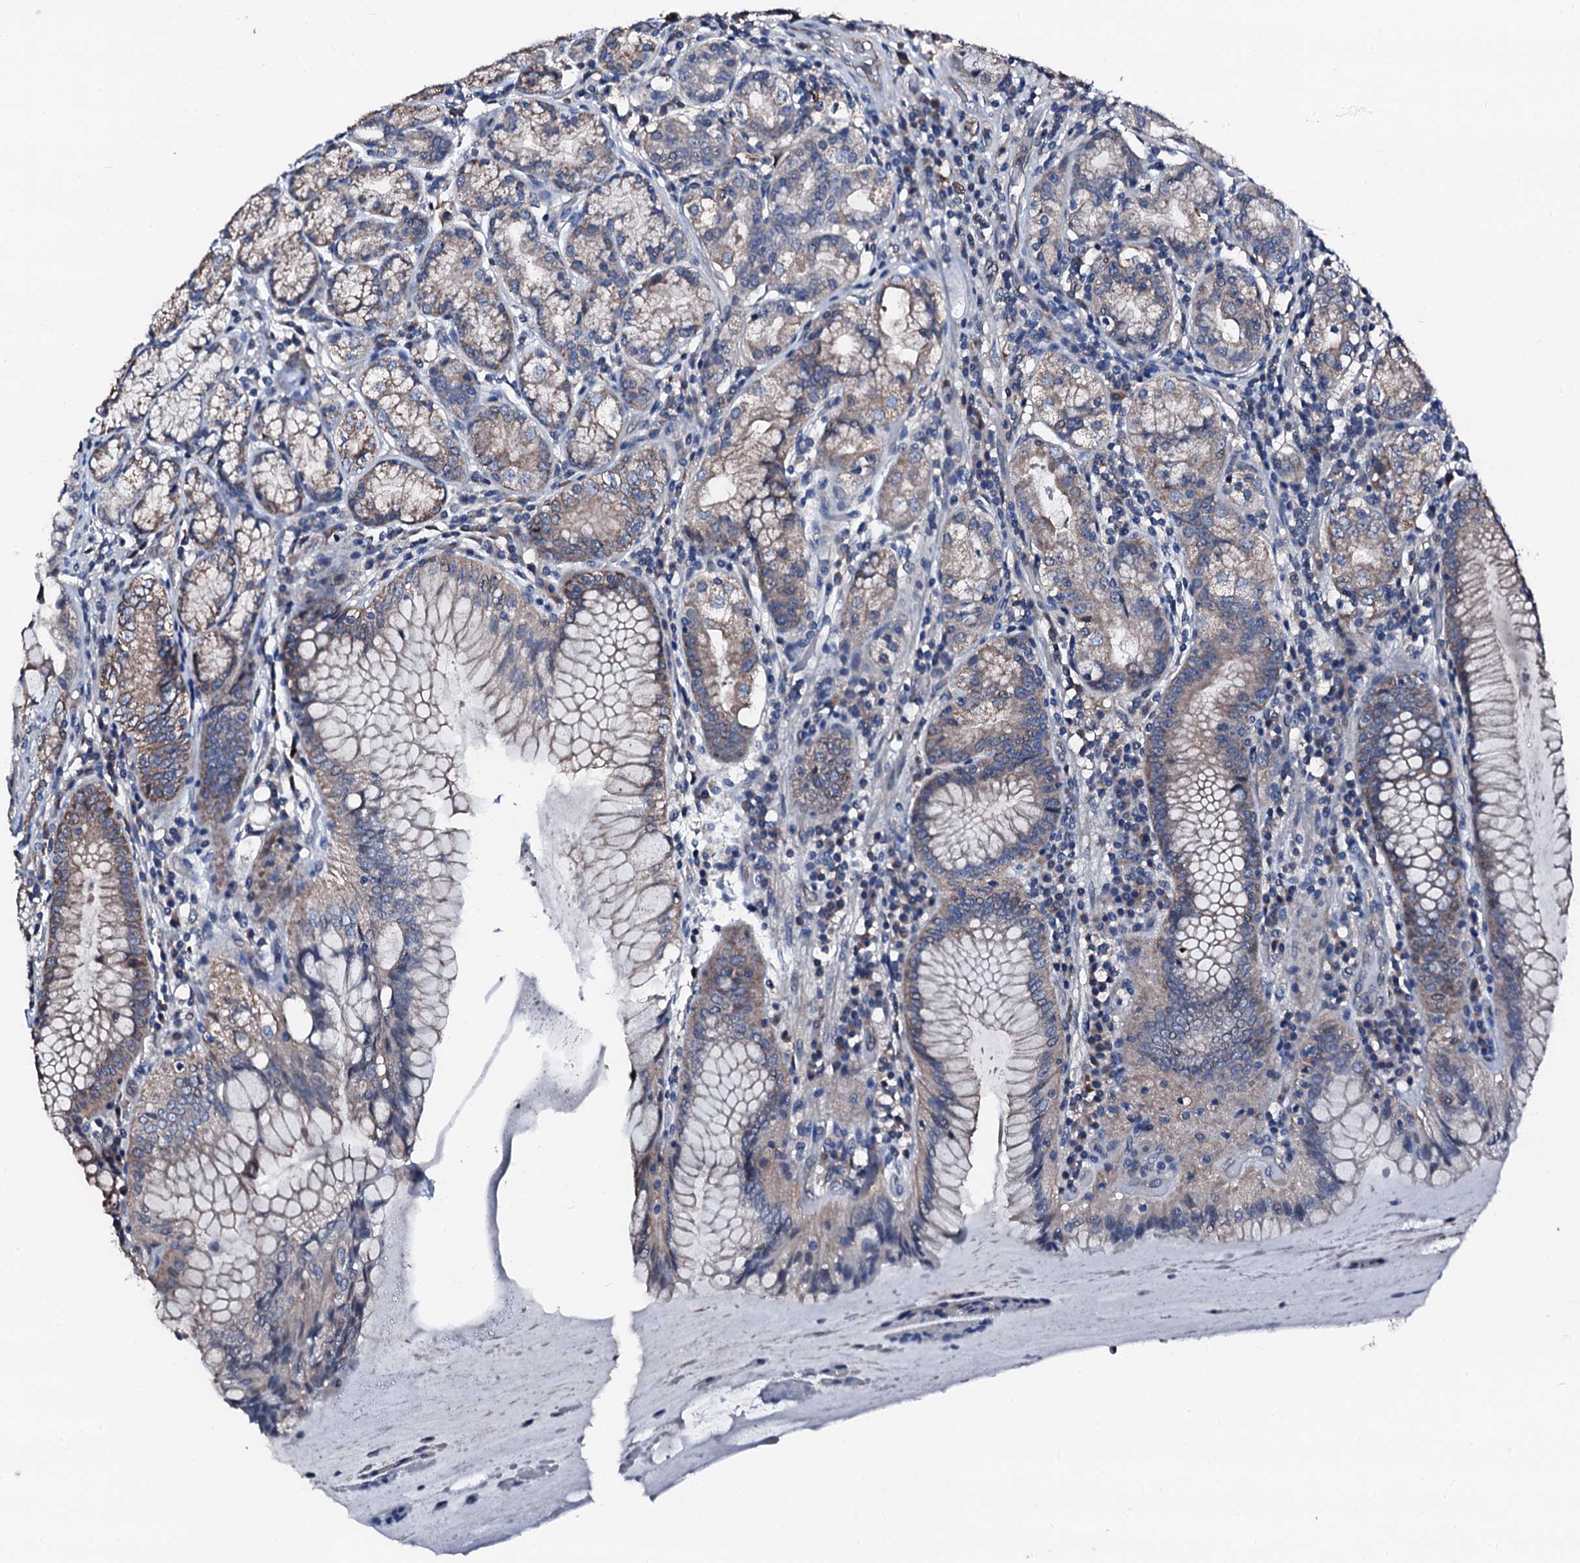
{"staining": {"intensity": "moderate", "quantity": "25%-75%", "location": "cytoplasmic/membranous"}, "tissue": "stomach", "cell_type": "Glandular cells", "image_type": "normal", "snomed": [{"axis": "morphology", "description": "Normal tissue, NOS"}, {"axis": "topography", "description": "Stomach, upper"}, {"axis": "topography", "description": "Stomach, lower"}], "caption": "Benign stomach was stained to show a protein in brown. There is medium levels of moderate cytoplasmic/membranous staining in approximately 25%-75% of glandular cells.", "gene": "TRAFD1", "patient": {"sex": "female", "age": 76}}